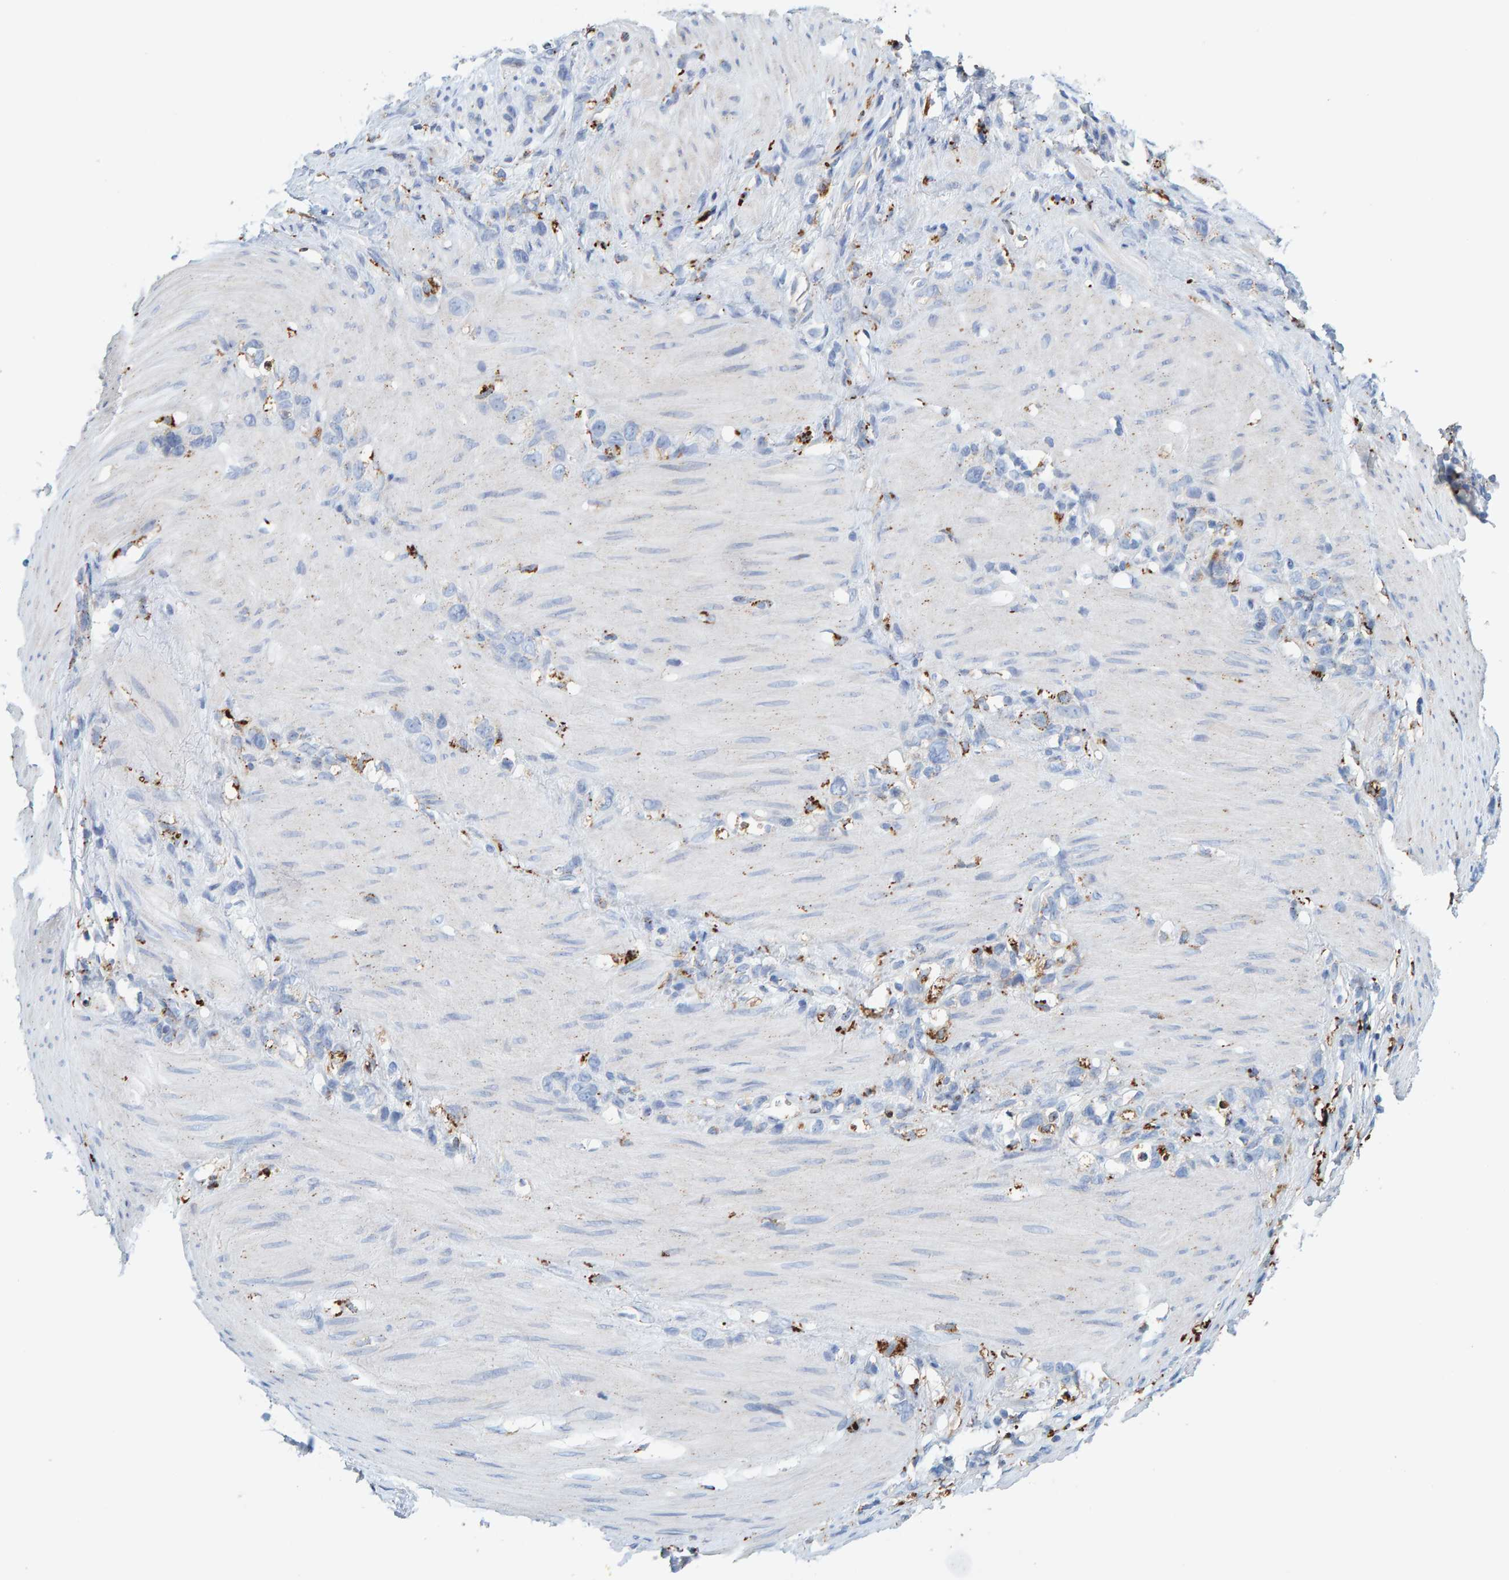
{"staining": {"intensity": "moderate", "quantity": "<25%", "location": "cytoplasmic/membranous"}, "tissue": "stomach cancer", "cell_type": "Tumor cells", "image_type": "cancer", "snomed": [{"axis": "morphology", "description": "Normal tissue, NOS"}, {"axis": "morphology", "description": "Adenocarcinoma, NOS"}, {"axis": "morphology", "description": "Adenocarcinoma, High grade"}, {"axis": "topography", "description": "Stomach, upper"}, {"axis": "topography", "description": "Stomach"}], "caption": "Protein staining exhibits moderate cytoplasmic/membranous staining in approximately <25% of tumor cells in stomach adenocarcinoma (high-grade).", "gene": "BIN3", "patient": {"sex": "female", "age": 65}}